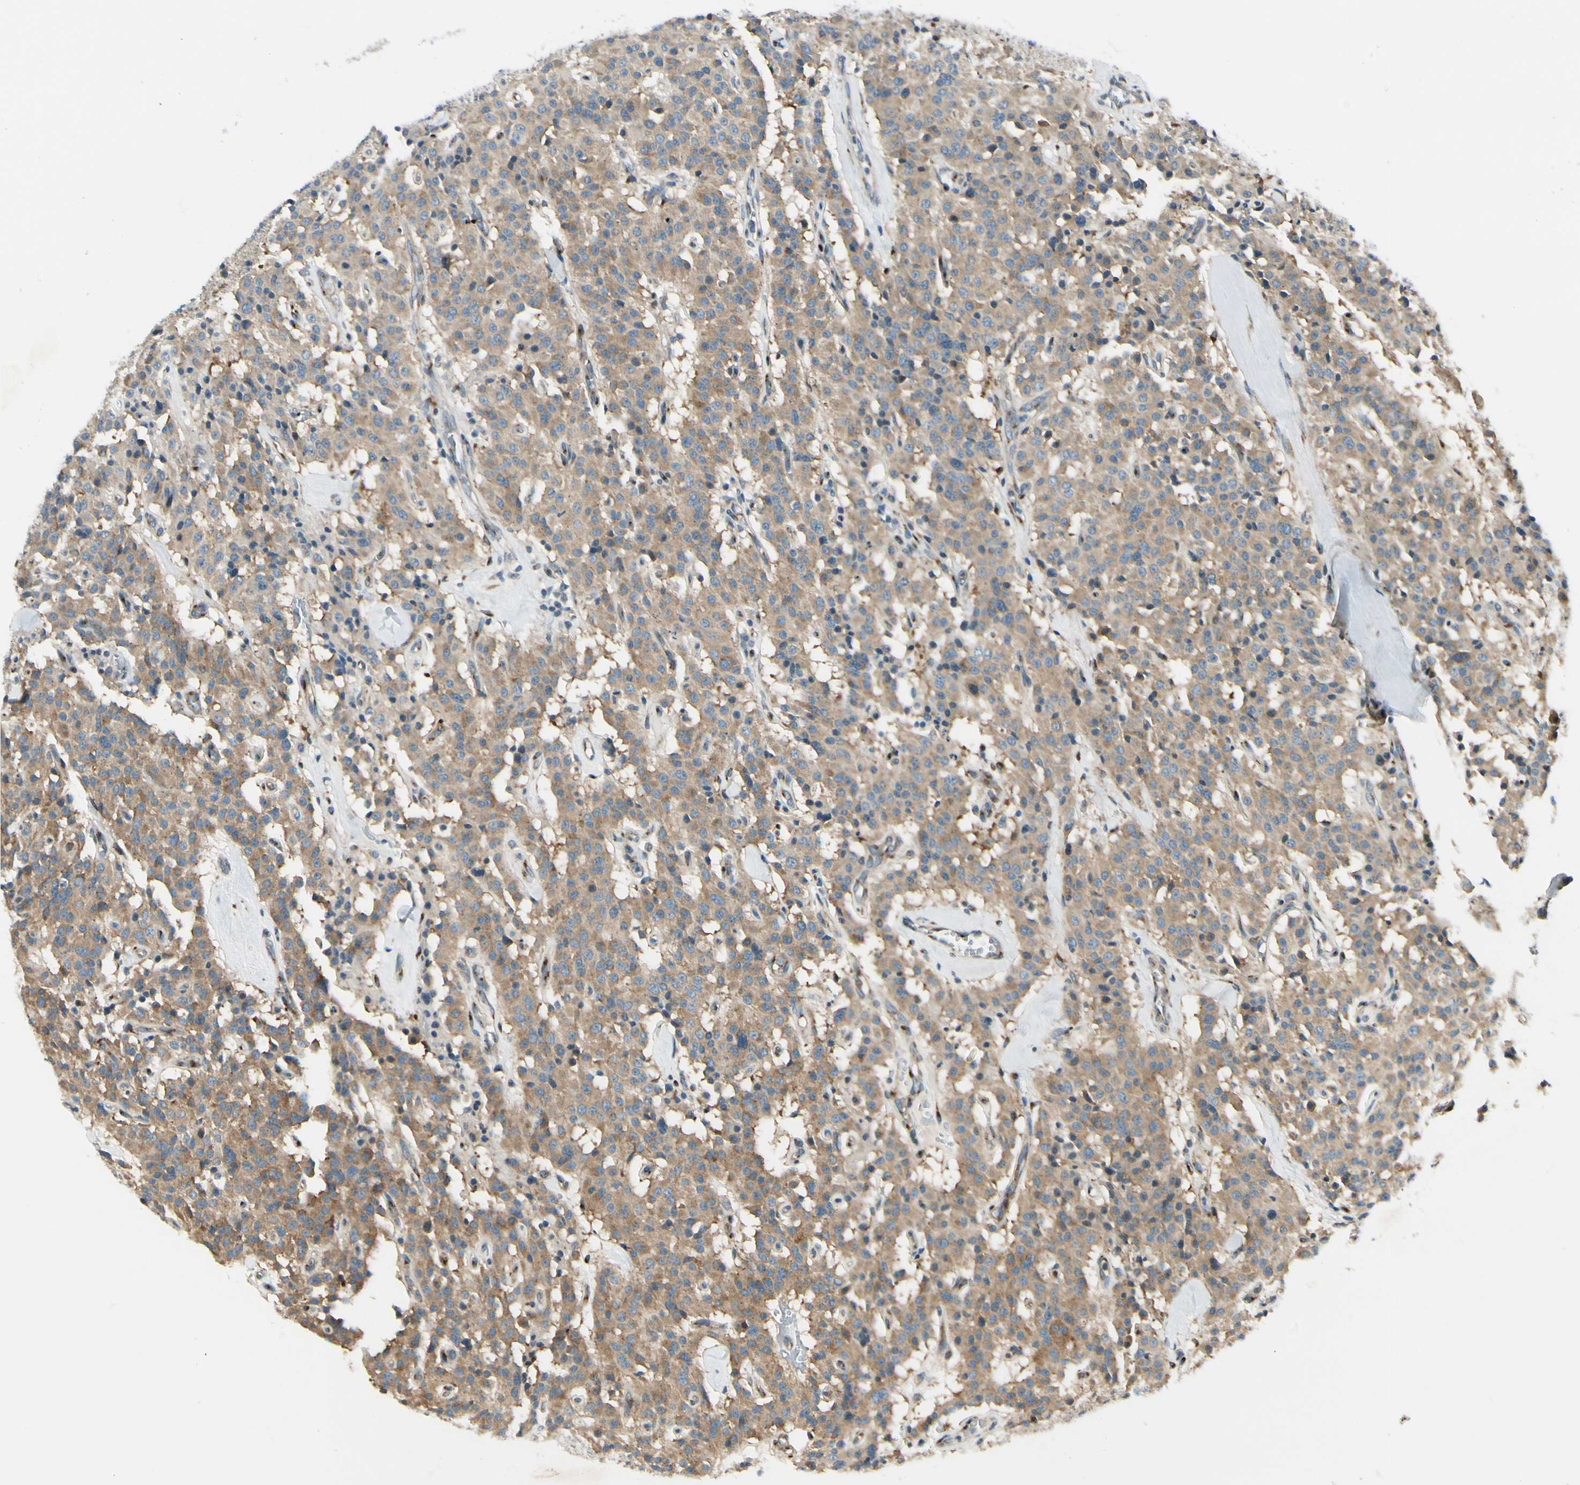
{"staining": {"intensity": "moderate", "quantity": ">75%", "location": "cytoplasmic/membranous"}, "tissue": "carcinoid", "cell_type": "Tumor cells", "image_type": "cancer", "snomed": [{"axis": "morphology", "description": "Carcinoid, malignant, NOS"}, {"axis": "topography", "description": "Lung"}], "caption": "Immunohistochemical staining of human carcinoid exhibits medium levels of moderate cytoplasmic/membranous staining in about >75% of tumor cells. (DAB (3,3'-diaminobenzidine) IHC, brown staining for protein, blue staining for nuclei).", "gene": "MANSC1", "patient": {"sex": "male", "age": 30}}